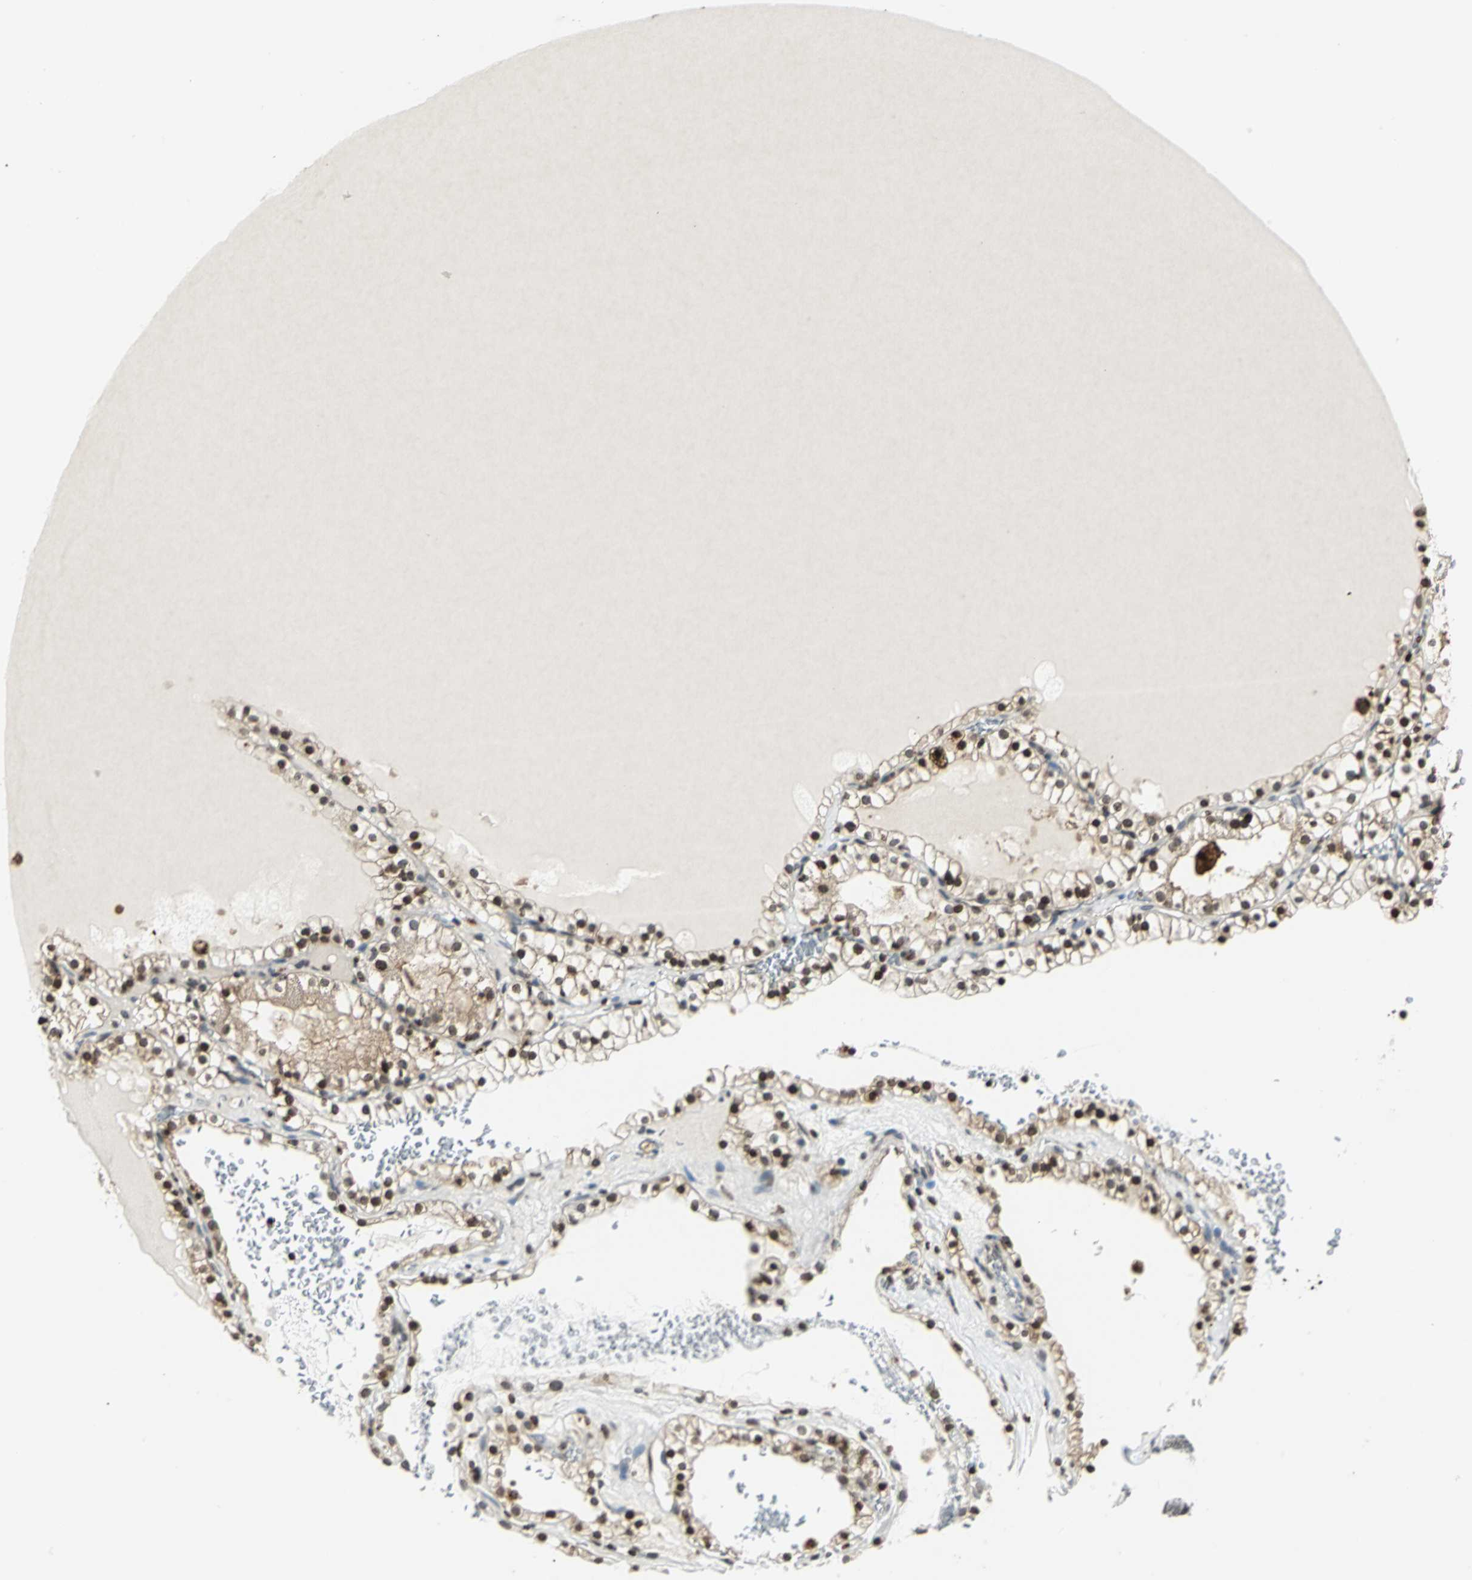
{"staining": {"intensity": "moderate", "quantity": "25%-75%", "location": "cytoplasmic/membranous,nuclear"}, "tissue": "renal cancer", "cell_type": "Tumor cells", "image_type": "cancer", "snomed": [{"axis": "morphology", "description": "Adenocarcinoma, NOS"}, {"axis": "topography", "description": "Kidney"}], "caption": "Human renal cancer stained with a brown dye exhibits moderate cytoplasmic/membranous and nuclear positive staining in about 25%-75% of tumor cells.", "gene": "LGALS3", "patient": {"sex": "female", "age": 41}}